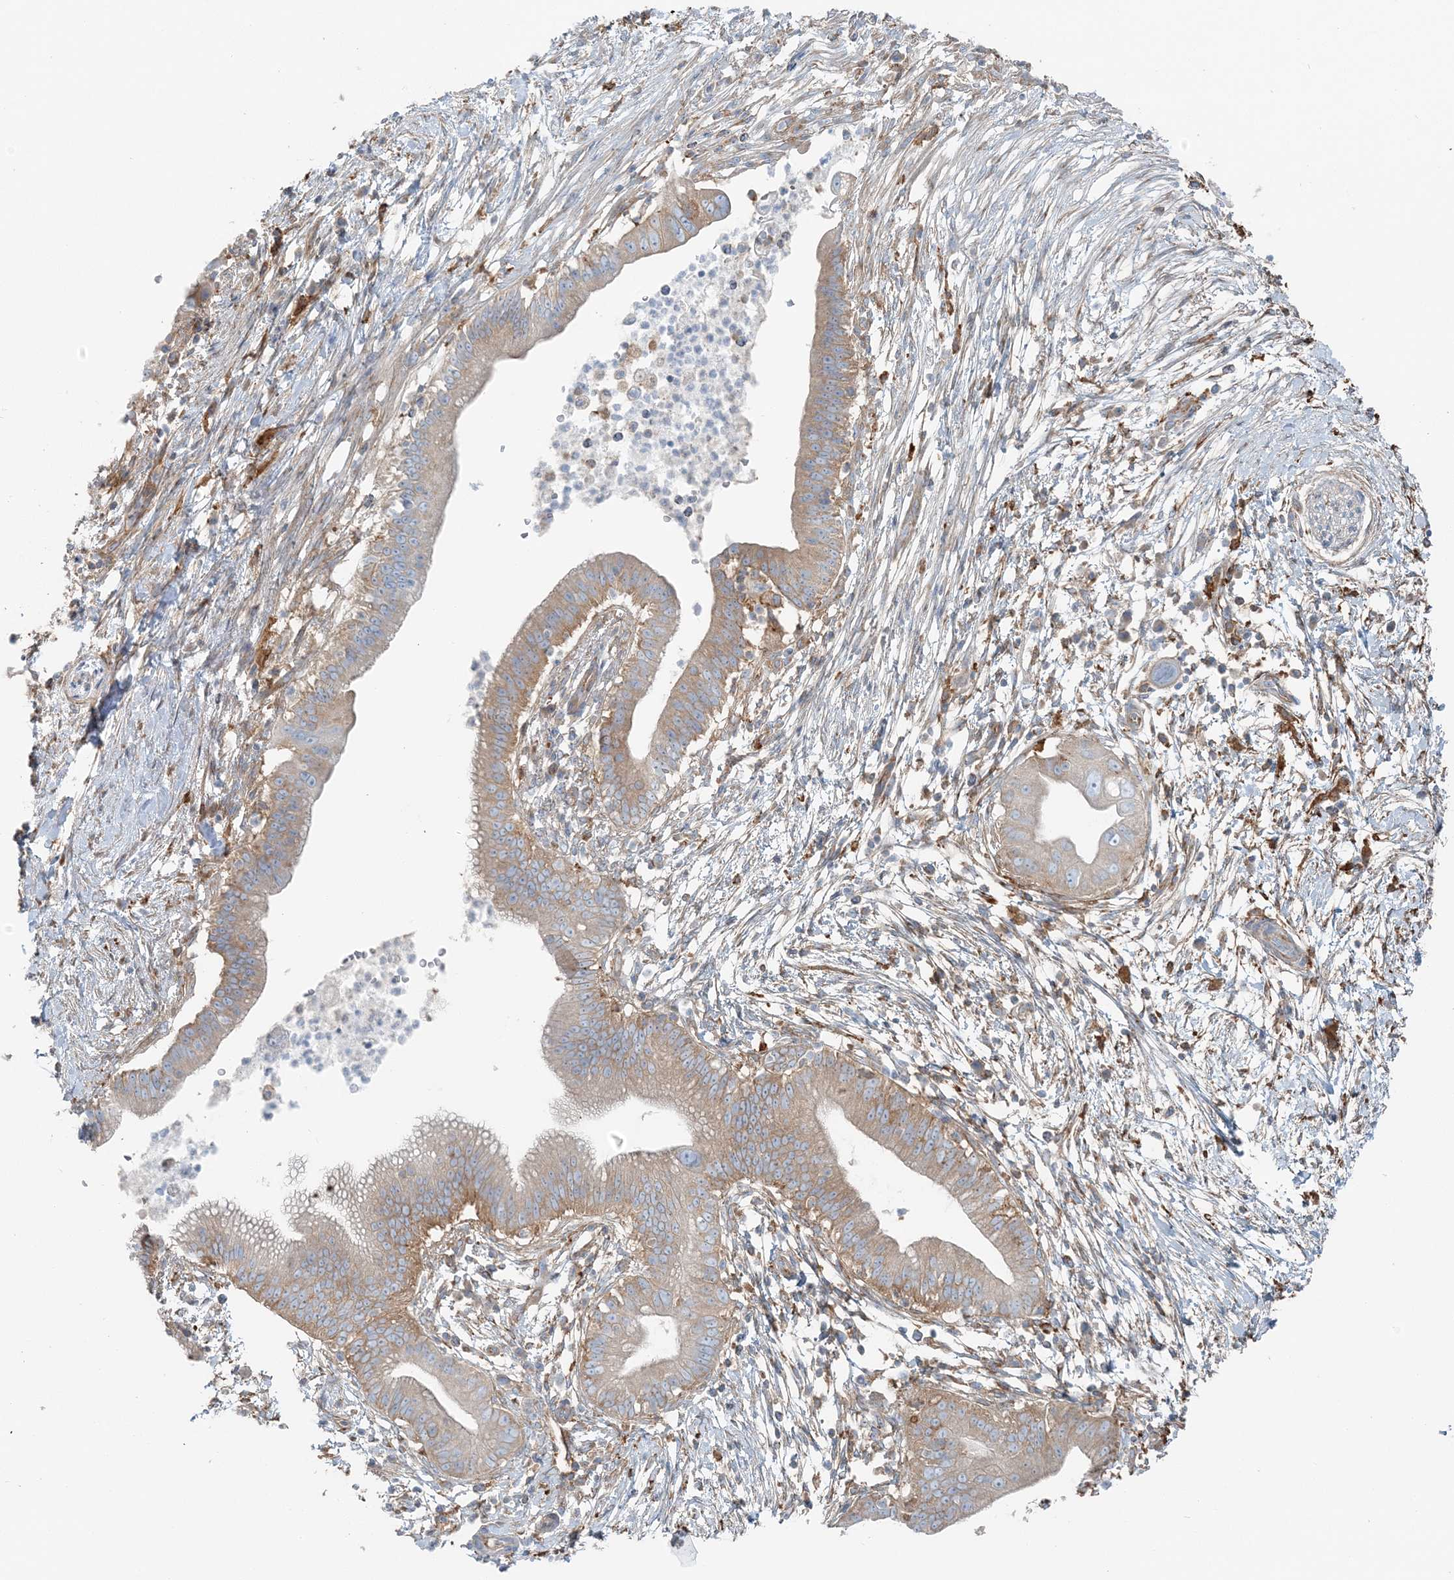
{"staining": {"intensity": "weak", "quantity": ">75%", "location": "cytoplasmic/membranous"}, "tissue": "pancreatic cancer", "cell_type": "Tumor cells", "image_type": "cancer", "snomed": [{"axis": "morphology", "description": "Adenocarcinoma, NOS"}, {"axis": "topography", "description": "Pancreas"}], "caption": "DAB (3,3'-diaminobenzidine) immunohistochemical staining of pancreatic adenocarcinoma demonstrates weak cytoplasmic/membranous protein staining in approximately >75% of tumor cells.", "gene": "SNX2", "patient": {"sex": "male", "age": 68}}